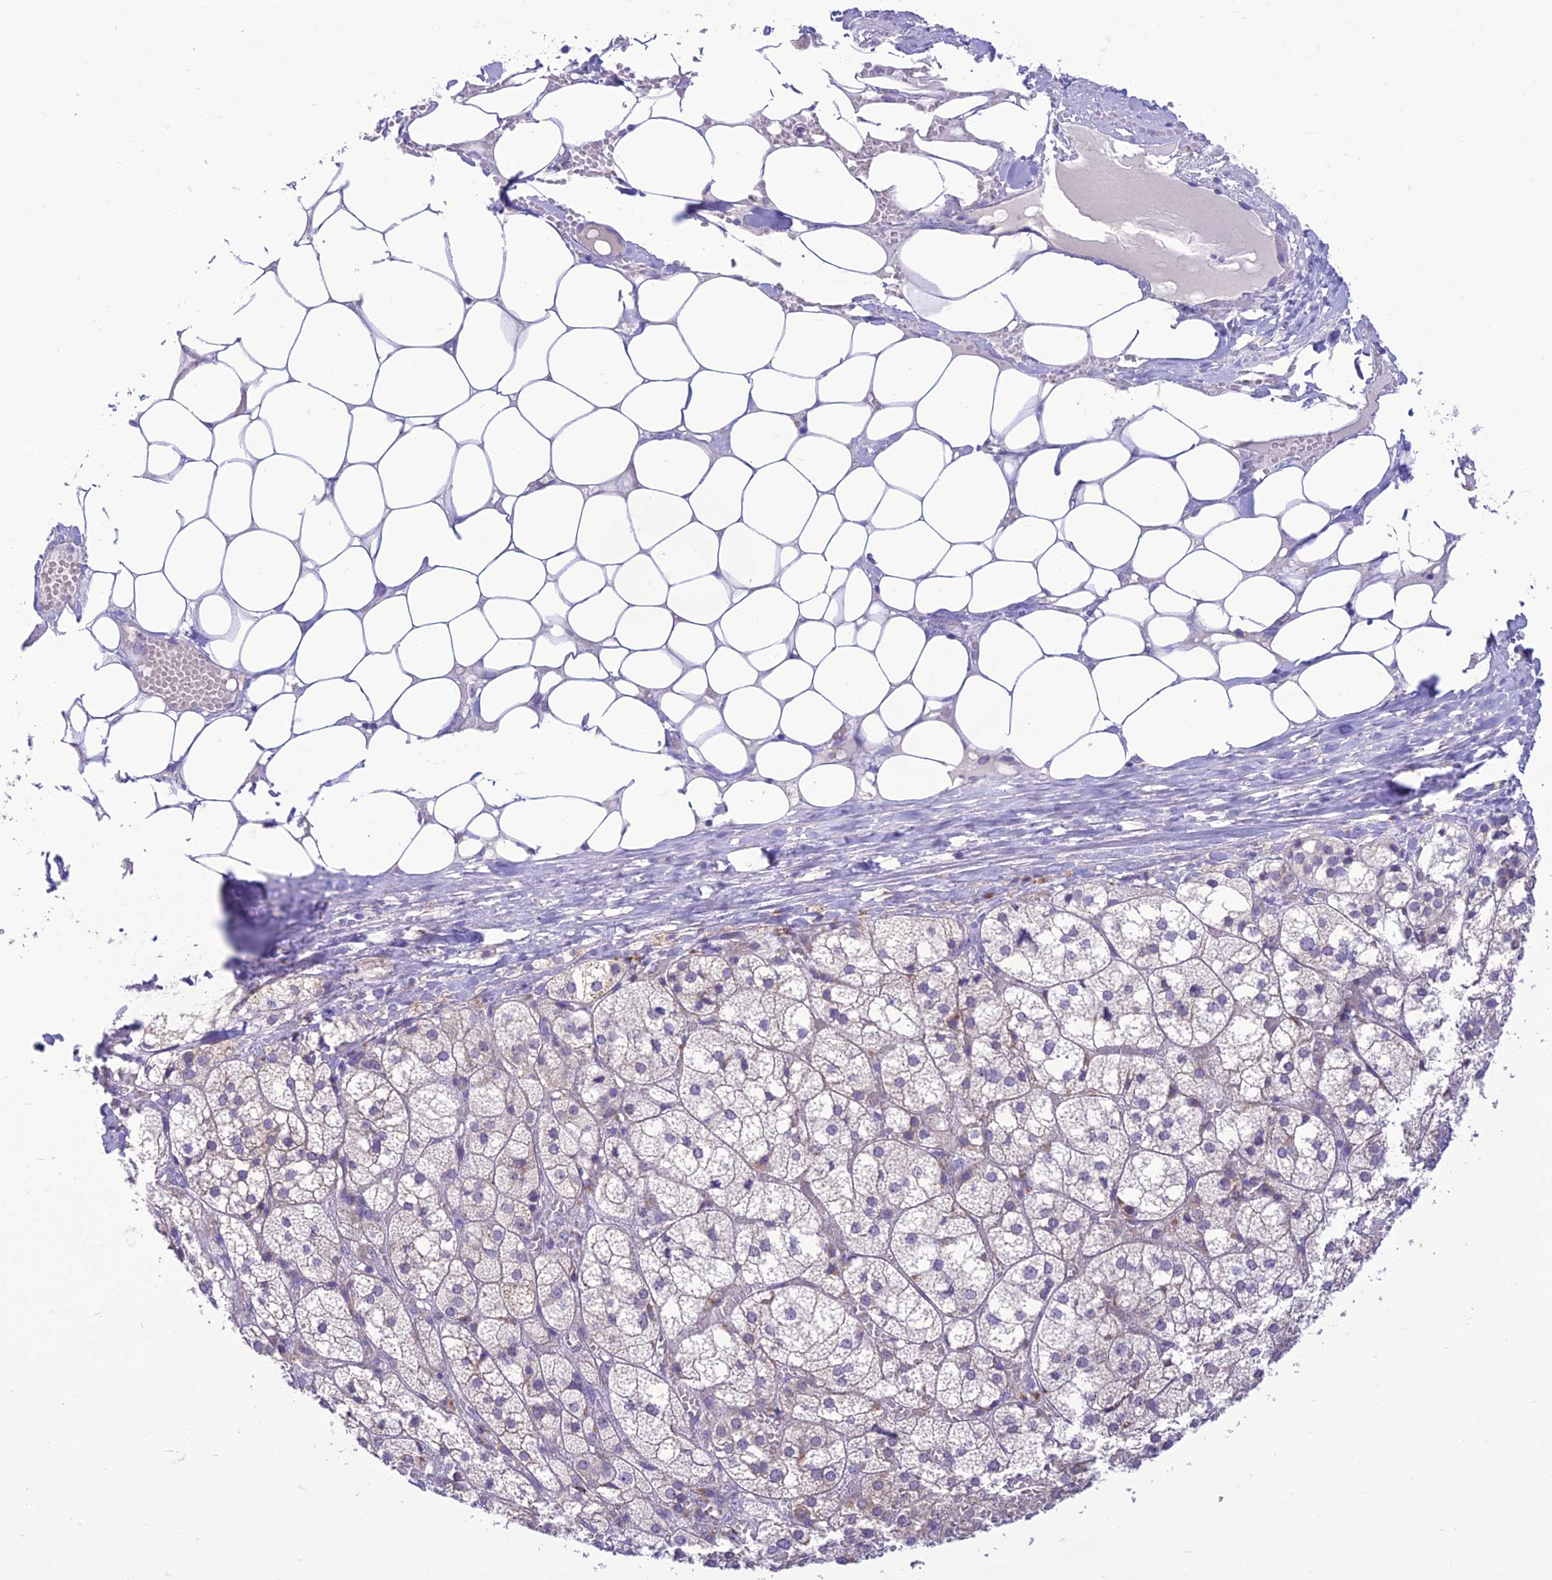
{"staining": {"intensity": "negative", "quantity": "none", "location": "none"}, "tissue": "adrenal gland", "cell_type": "Glandular cells", "image_type": "normal", "snomed": [{"axis": "morphology", "description": "Normal tissue, NOS"}, {"axis": "topography", "description": "Adrenal gland"}], "caption": "There is no significant expression in glandular cells of adrenal gland. Brightfield microscopy of IHC stained with DAB (brown) and hematoxylin (blue), captured at high magnification.", "gene": "DHDH", "patient": {"sex": "female", "age": 61}}